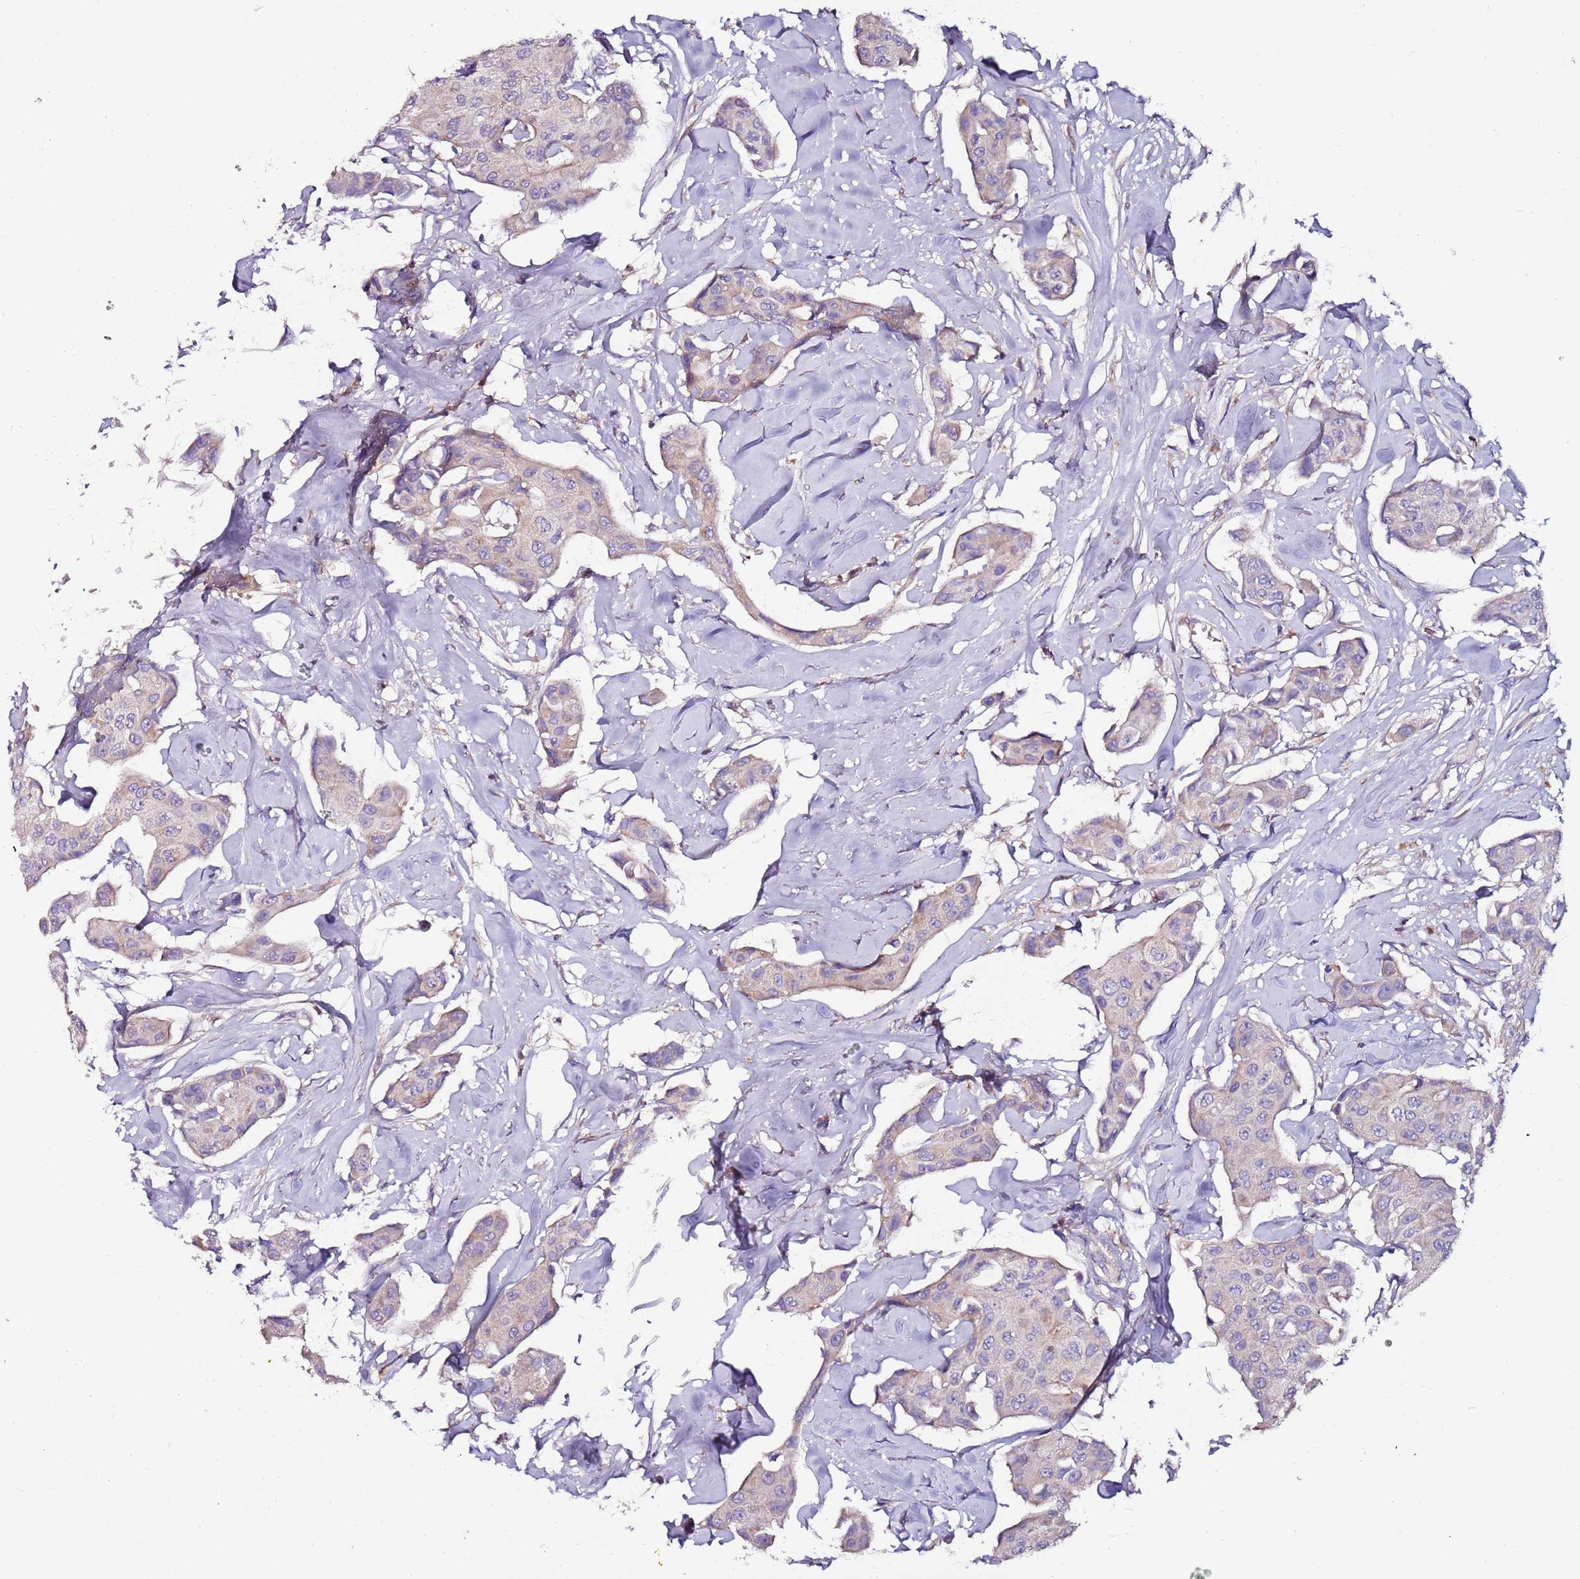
{"staining": {"intensity": "negative", "quantity": "none", "location": "none"}, "tissue": "breast cancer", "cell_type": "Tumor cells", "image_type": "cancer", "snomed": [{"axis": "morphology", "description": "Duct carcinoma"}, {"axis": "topography", "description": "Breast"}, {"axis": "topography", "description": "Lymph node"}], "caption": "The immunohistochemistry (IHC) micrograph has no significant positivity in tumor cells of intraductal carcinoma (breast) tissue. The staining is performed using DAB (3,3'-diaminobenzidine) brown chromogen with nuclei counter-stained in using hematoxylin.", "gene": "IGIP", "patient": {"sex": "female", "age": 80}}